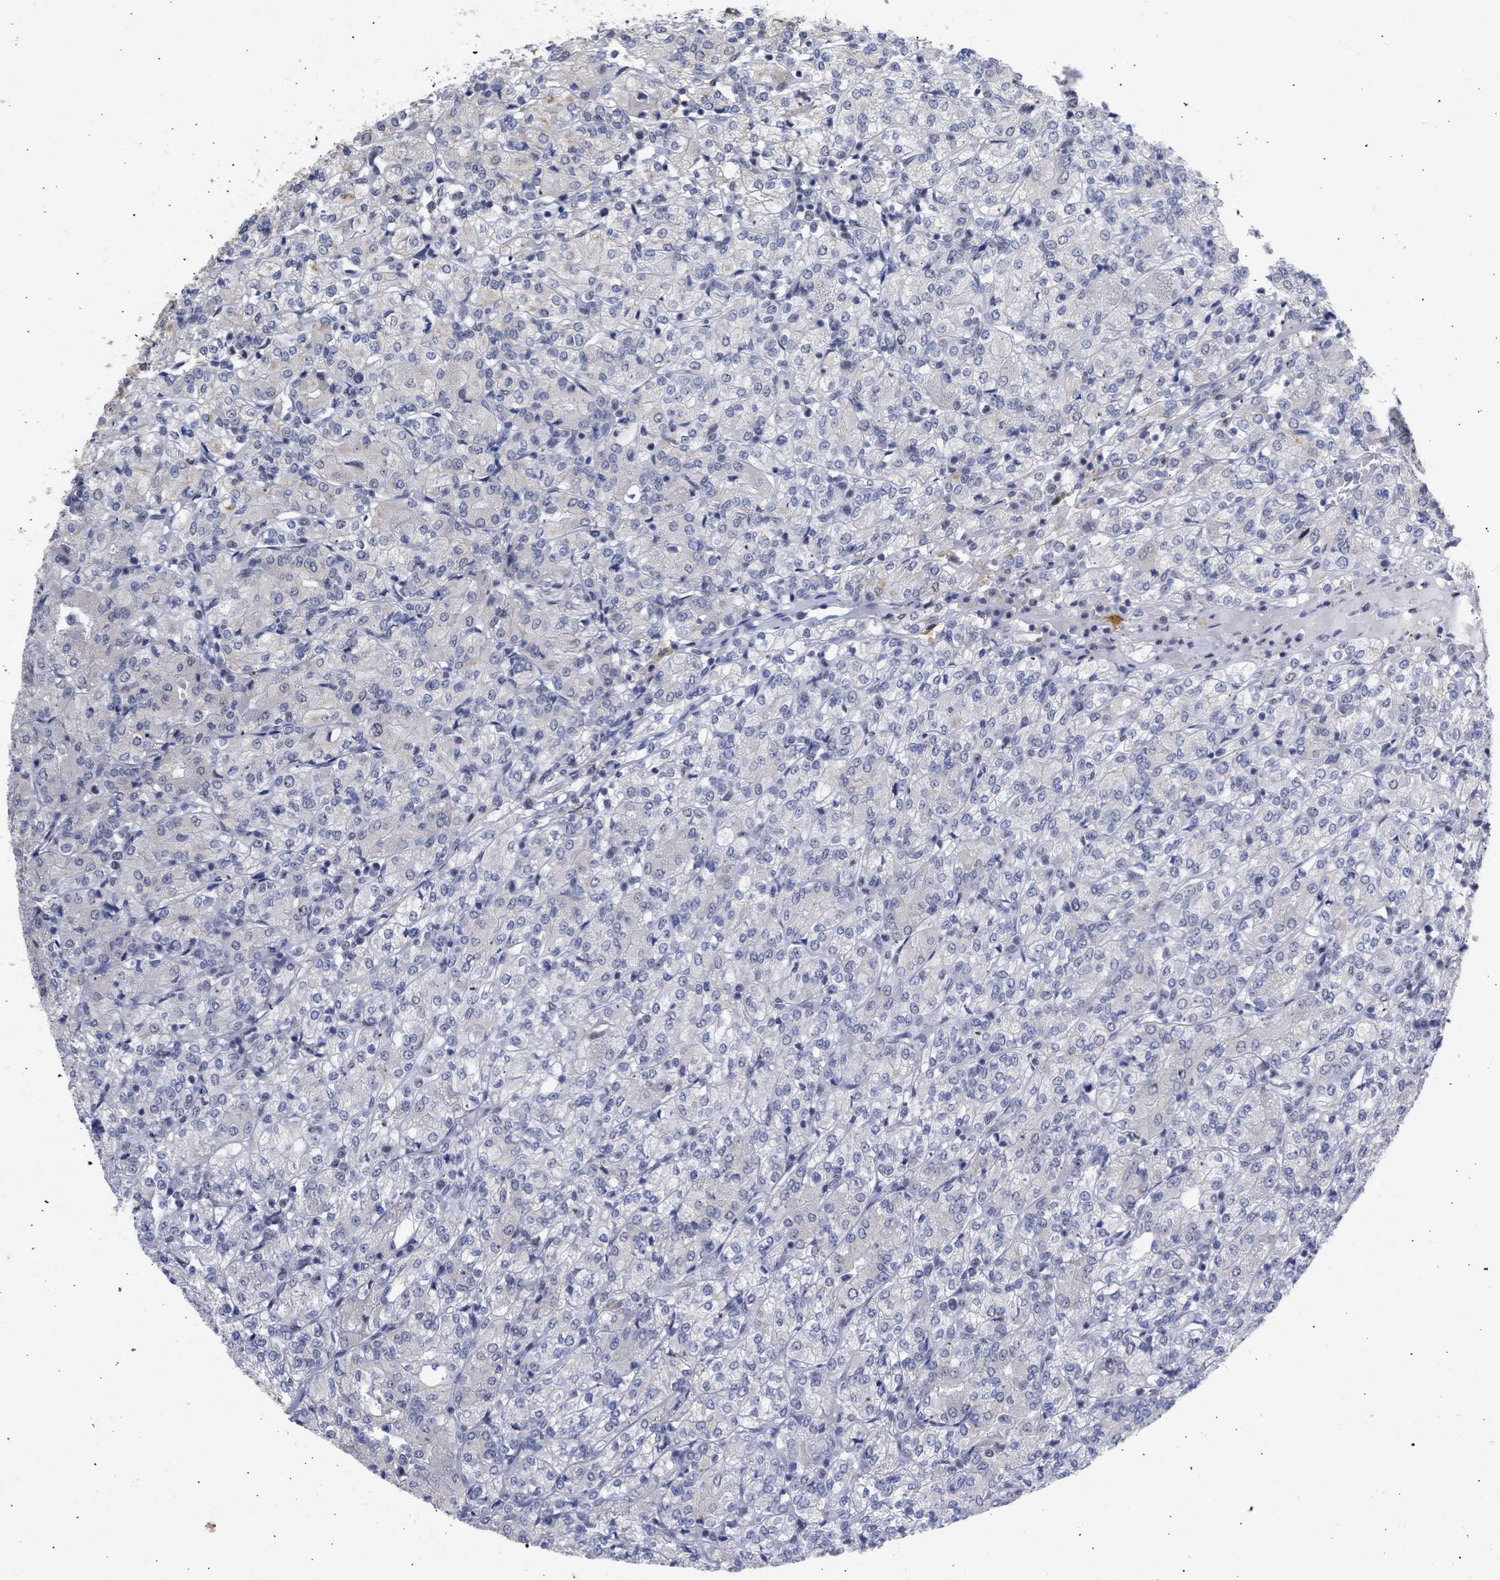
{"staining": {"intensity": "negative", "quantity": "none", "location": "none"}, "tissue": "renal cancer", "cell_type": "Tumor cells", "image_type": "cancer", "snomed": [{"axis": "morphology", "description": "Adenocarcinoma, NOS"}, {"axis": "topography", "description": "Kidney"}], "caption": "Renal adenocarcinoma was stained to show a protein in brown. There is no significant positivity in tumor cells.", "gene": "DDX41", "patient": {"sex": "male", "age": 77}}